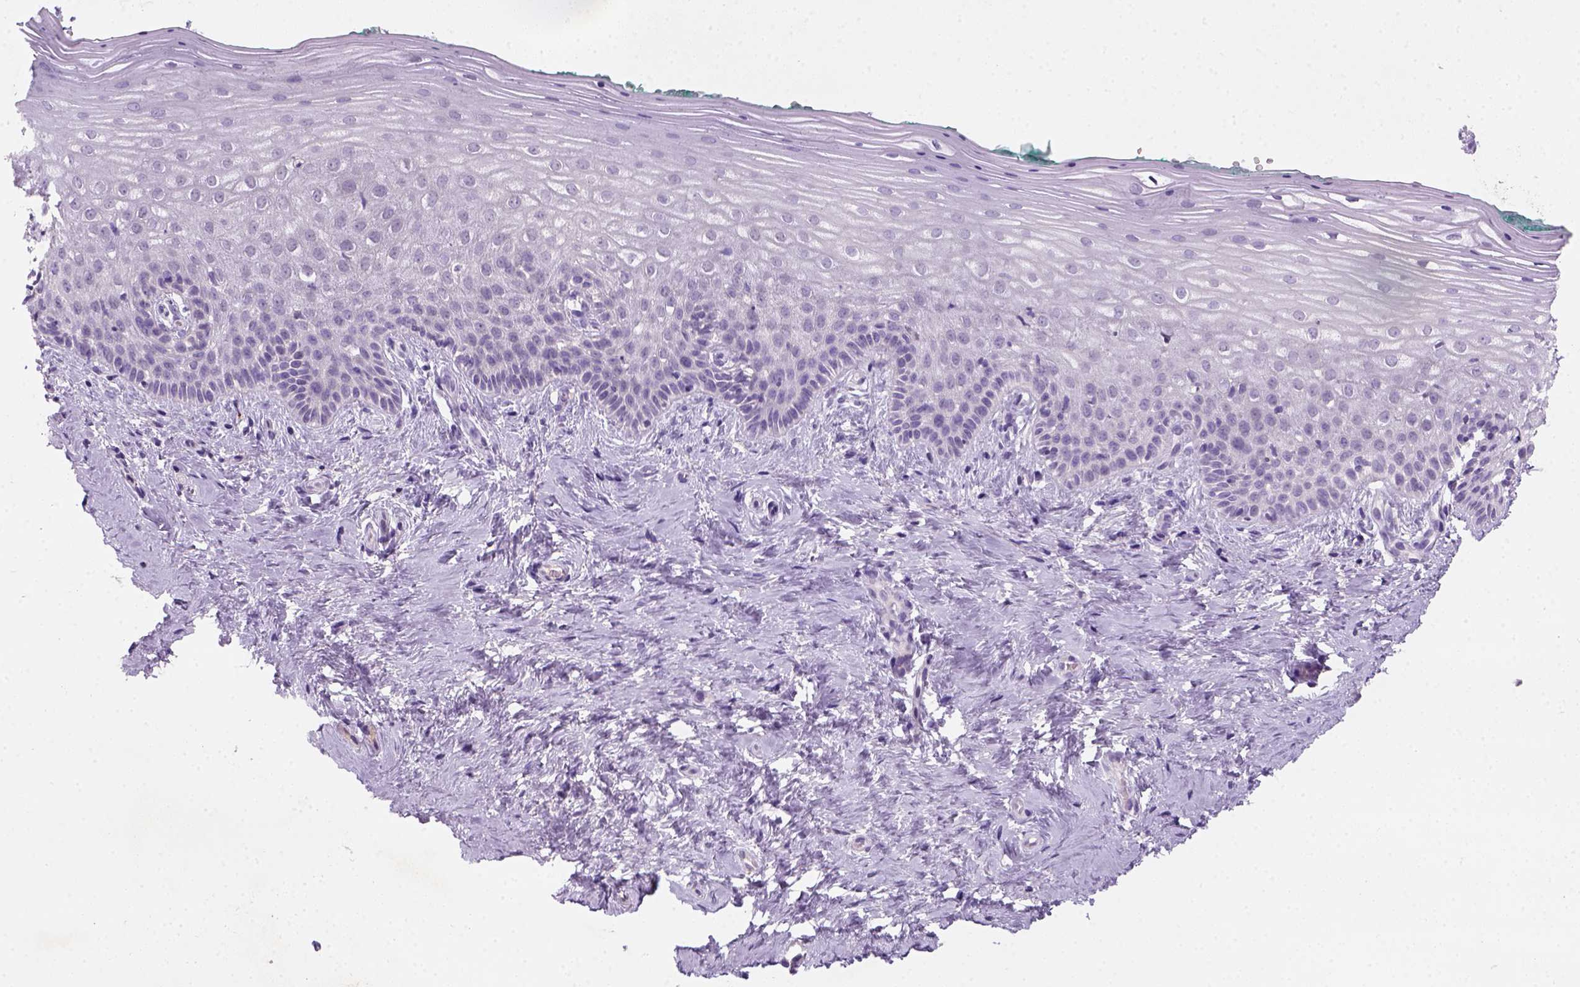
{"staining": {"intensity": "negative", "quantity": "none", "location": "none"}, "tissue": "vagina", "cell_type": "Squamous epithelial cells", "image_type": "normal", "snomed": [{"axis": "morphology", "description": "Normal tissue, NOS"}, {"axis": "topography", "description": "Vagina"}], "caption": "Photomicrograph shows no significant protein expression in squamous epithelial cells of unremarkable vagina. (Brightfield microscopy of DAB (3,3'-diaminobenzidine) immunohistochemistry at high magnification).", "gene": "ZMAT4", "patient": {"sex": "female", "age": 45}}